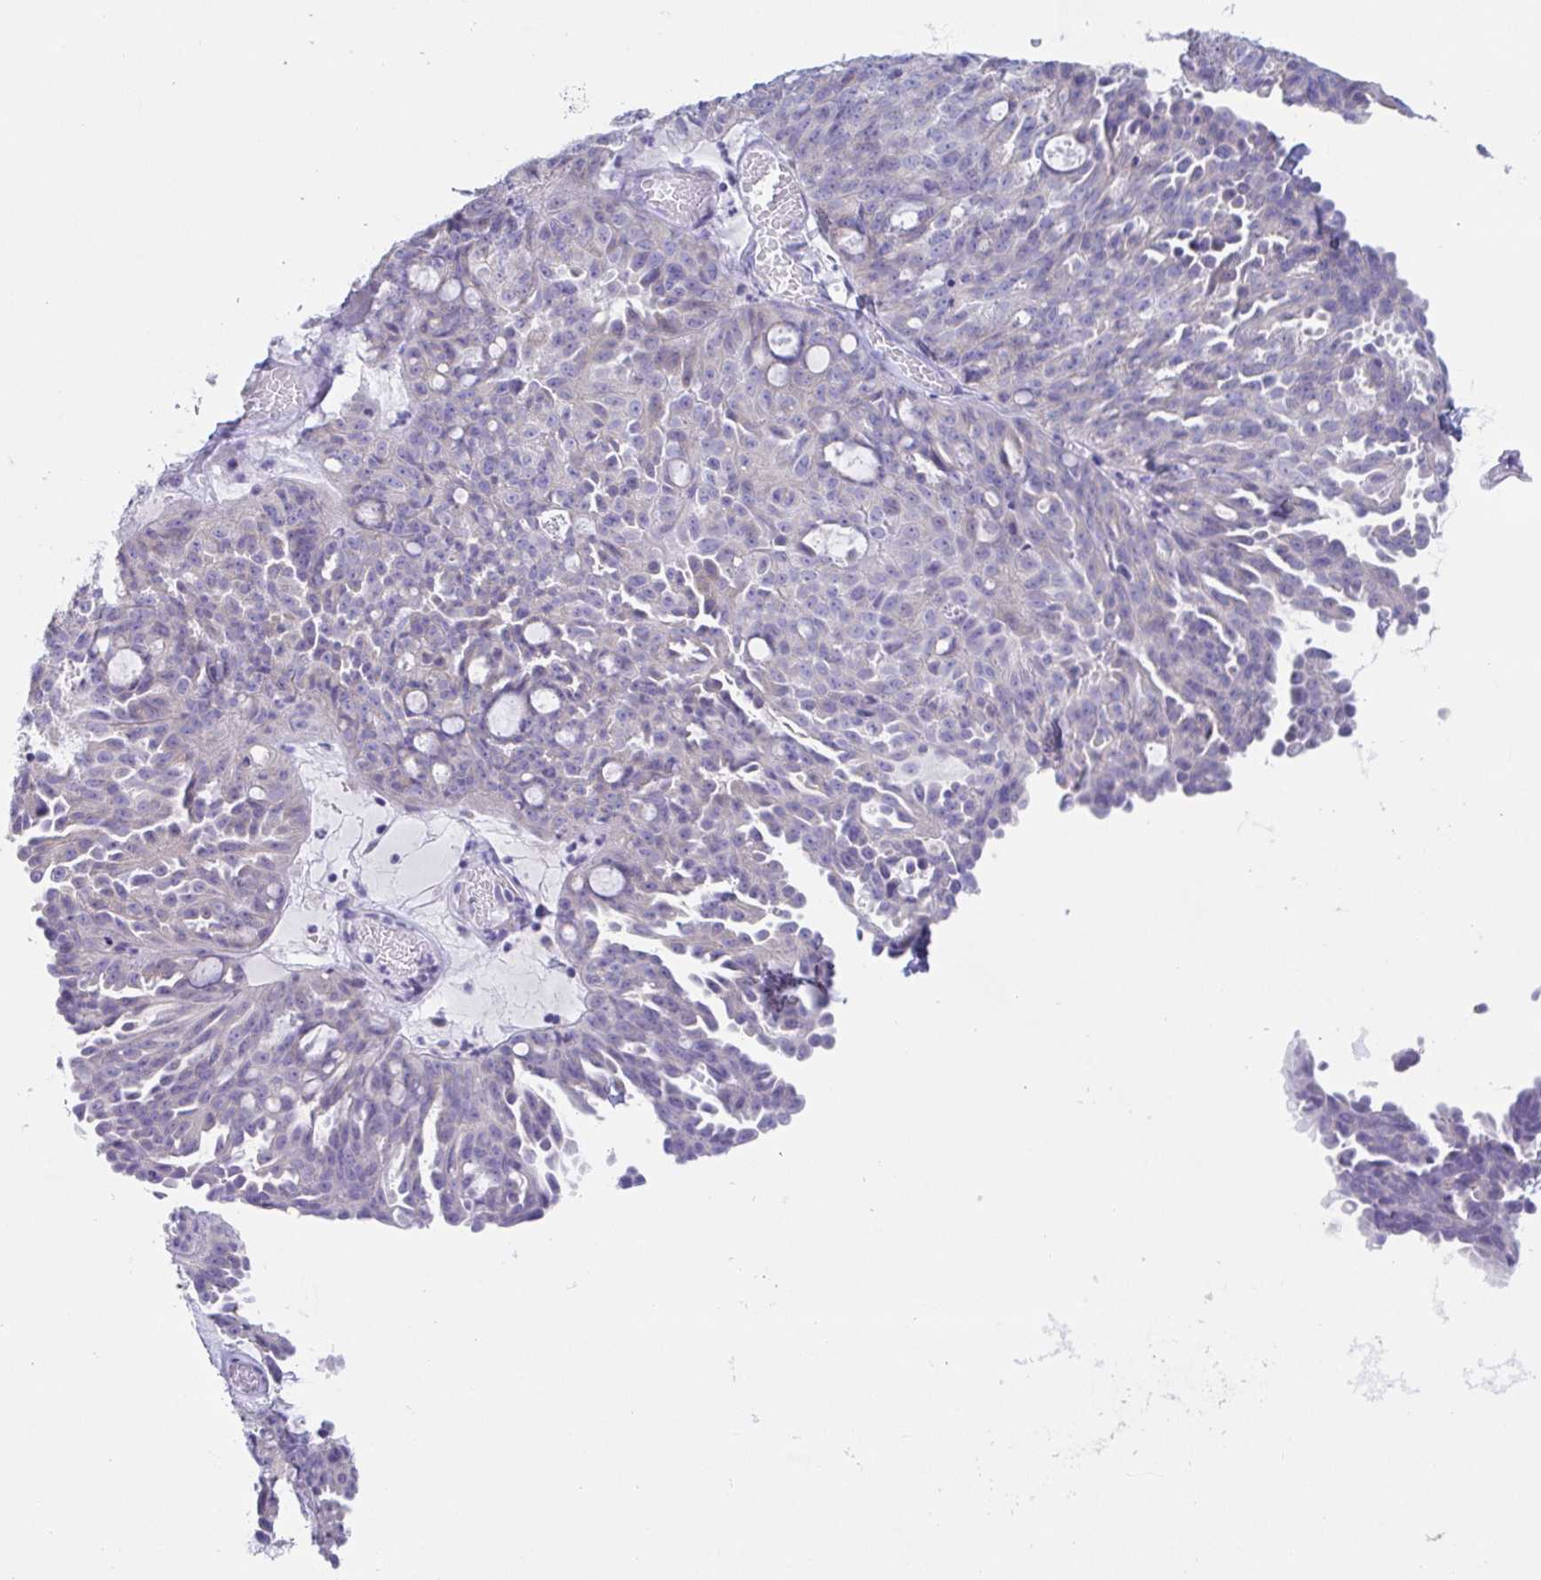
{"staining": {"intensity": "negative", "quantity": "none", "location": "none"}, "tissue": "ovarian cancer", "cell_type": "Tumor cells", "image_type": "cancer", "snomed": [{"axis": "morphology", "description": "Cystadenocarcinoma, serous, NOS"}, {"axis": "topography", "description": "Ovary"}], "caption": "Immunohistochemistry micrograph of human ovarian cancer stained for a protein (brown), which reveals no expression in tumor cells.", "gene": "SCG3", "patient": {"sex": "female", "age": 71}}